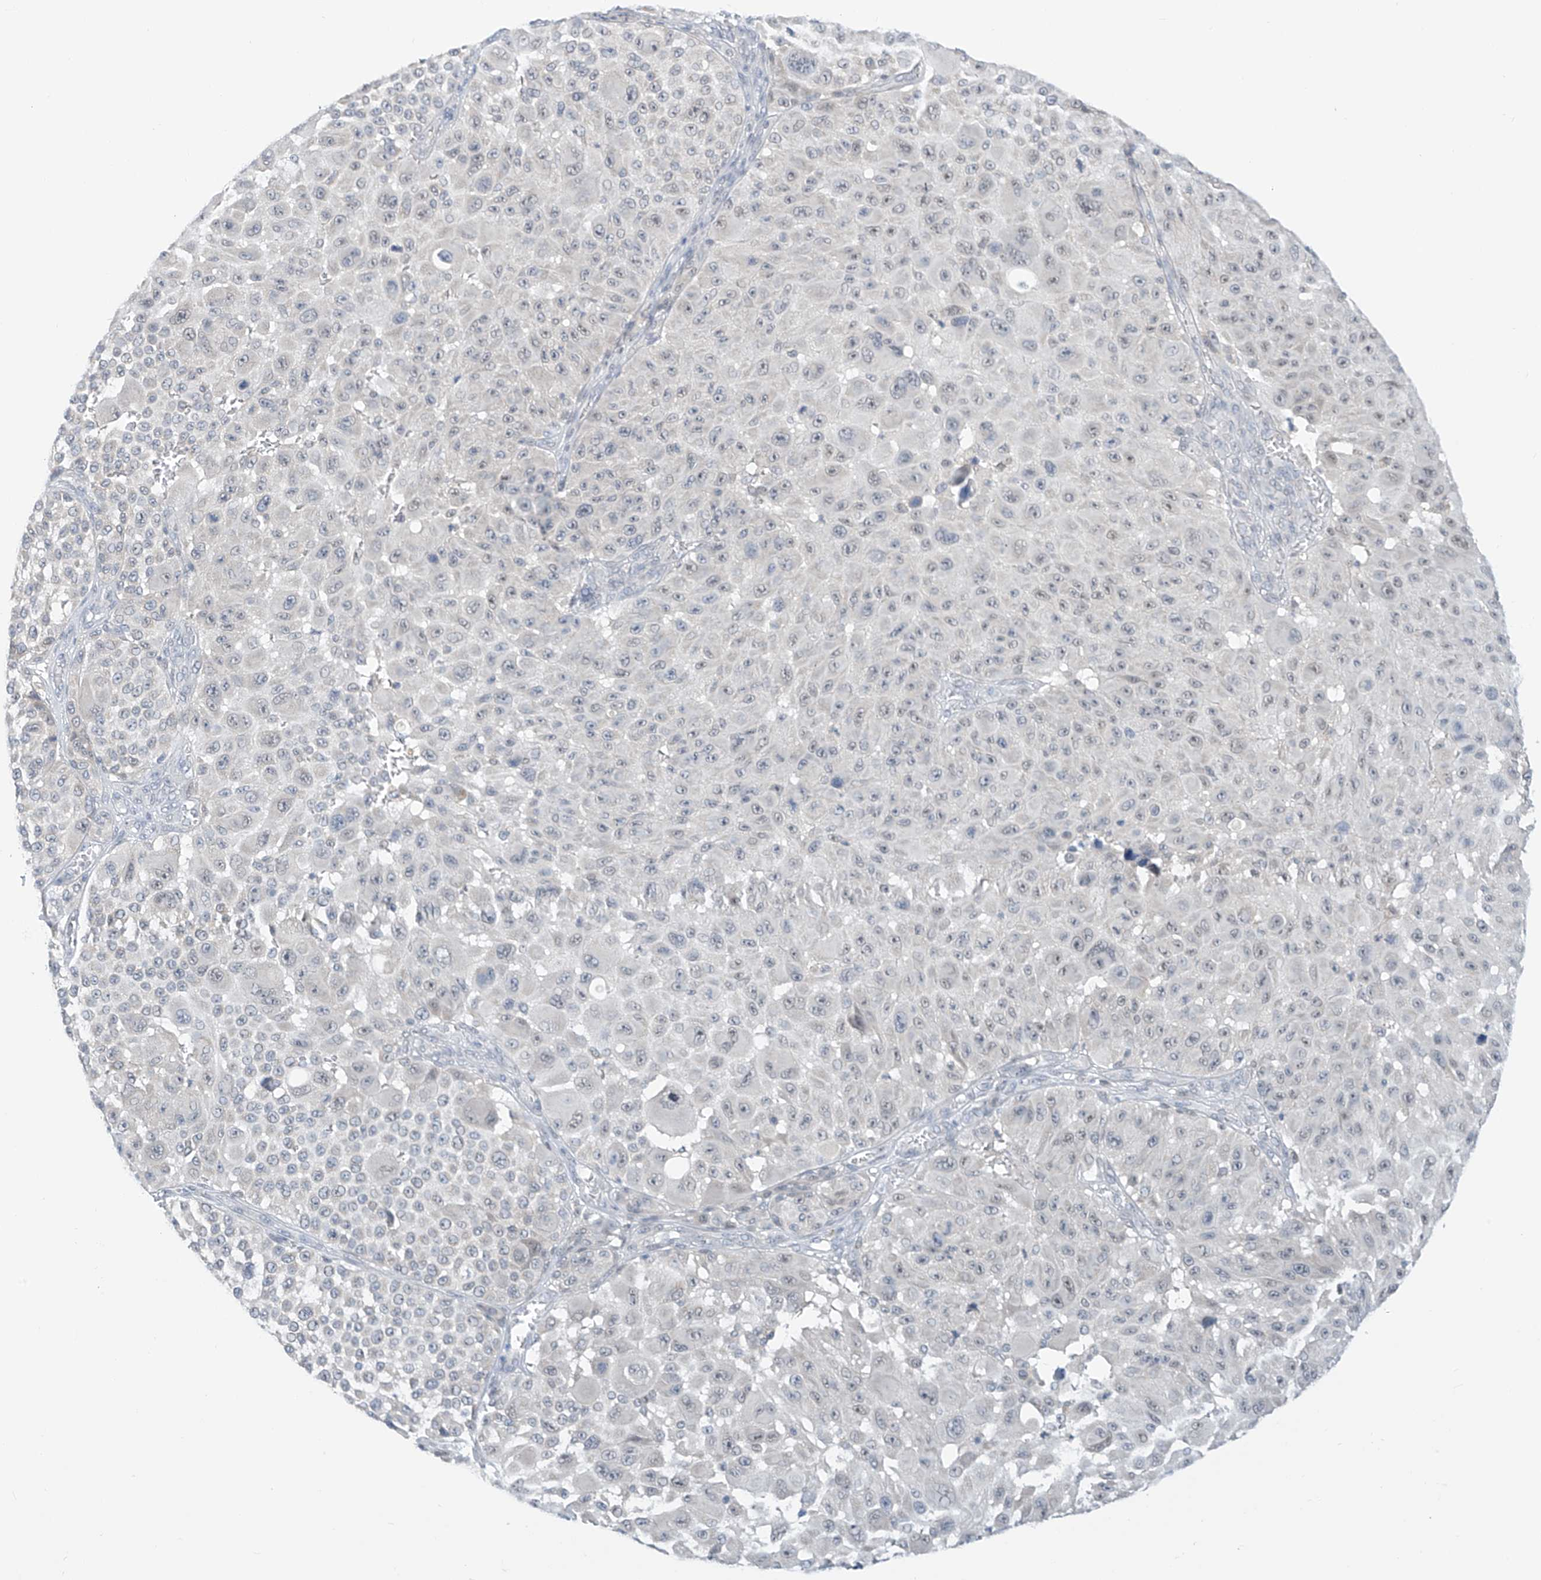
{"staining": {"intensity": "negative", "quantity": "none", "location": "none"}, "tissue": "melanoma", "cell_type": "Tumor cells", "image_type": "cancer", "snomed": [{"axis": "morphology", "description": "Malignant melanoma, NOS"}, {"axis": "topography", "description": "Skin"}], "caption": "Melanoma was stained to show a protein in brown. There is no significant expression in tumor cells.", "gene": "APLF", "patient": {"sex": "male", "age": 83}}